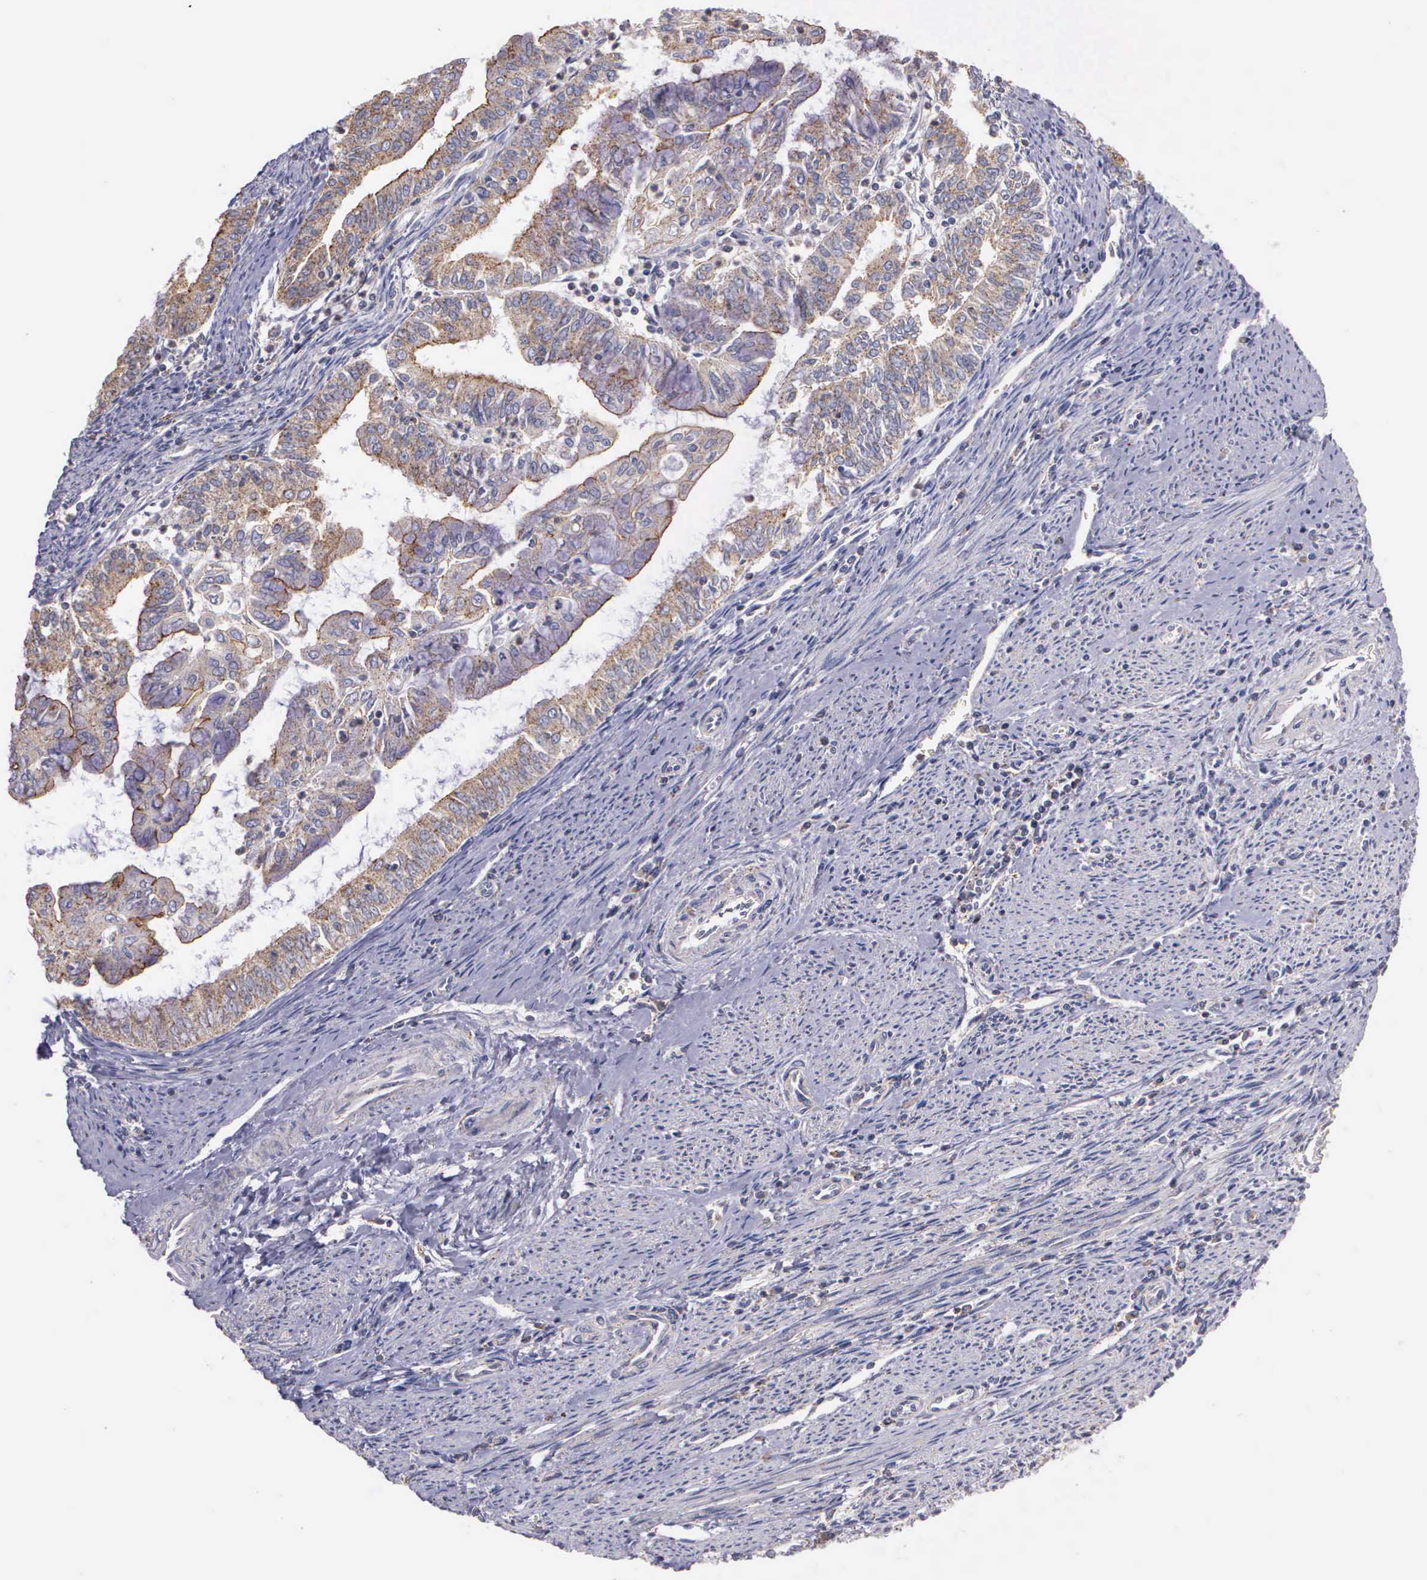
{"staining": {"intensity": "weak", "quantity": ">75%", "location": "cytoplasmic/membranous"}, "tissue": "endometrial cancer", "cell_type": "Tumor cells", "image_type": "cancer", "snomed": [{"axis": "morphology", "description": "Adenocarcinoma, NOS"}, {"axis": "topography", "description": "Endometrium"}], "caption": "Approximately >75% of tumor cells in human endometrial cancer exhibit weak cytoplasmic/membranous protein staining as visualized by brown immunohistochemical staining.", "gene": "MIA2", "patient": {"sex": "female", "age": 75}}